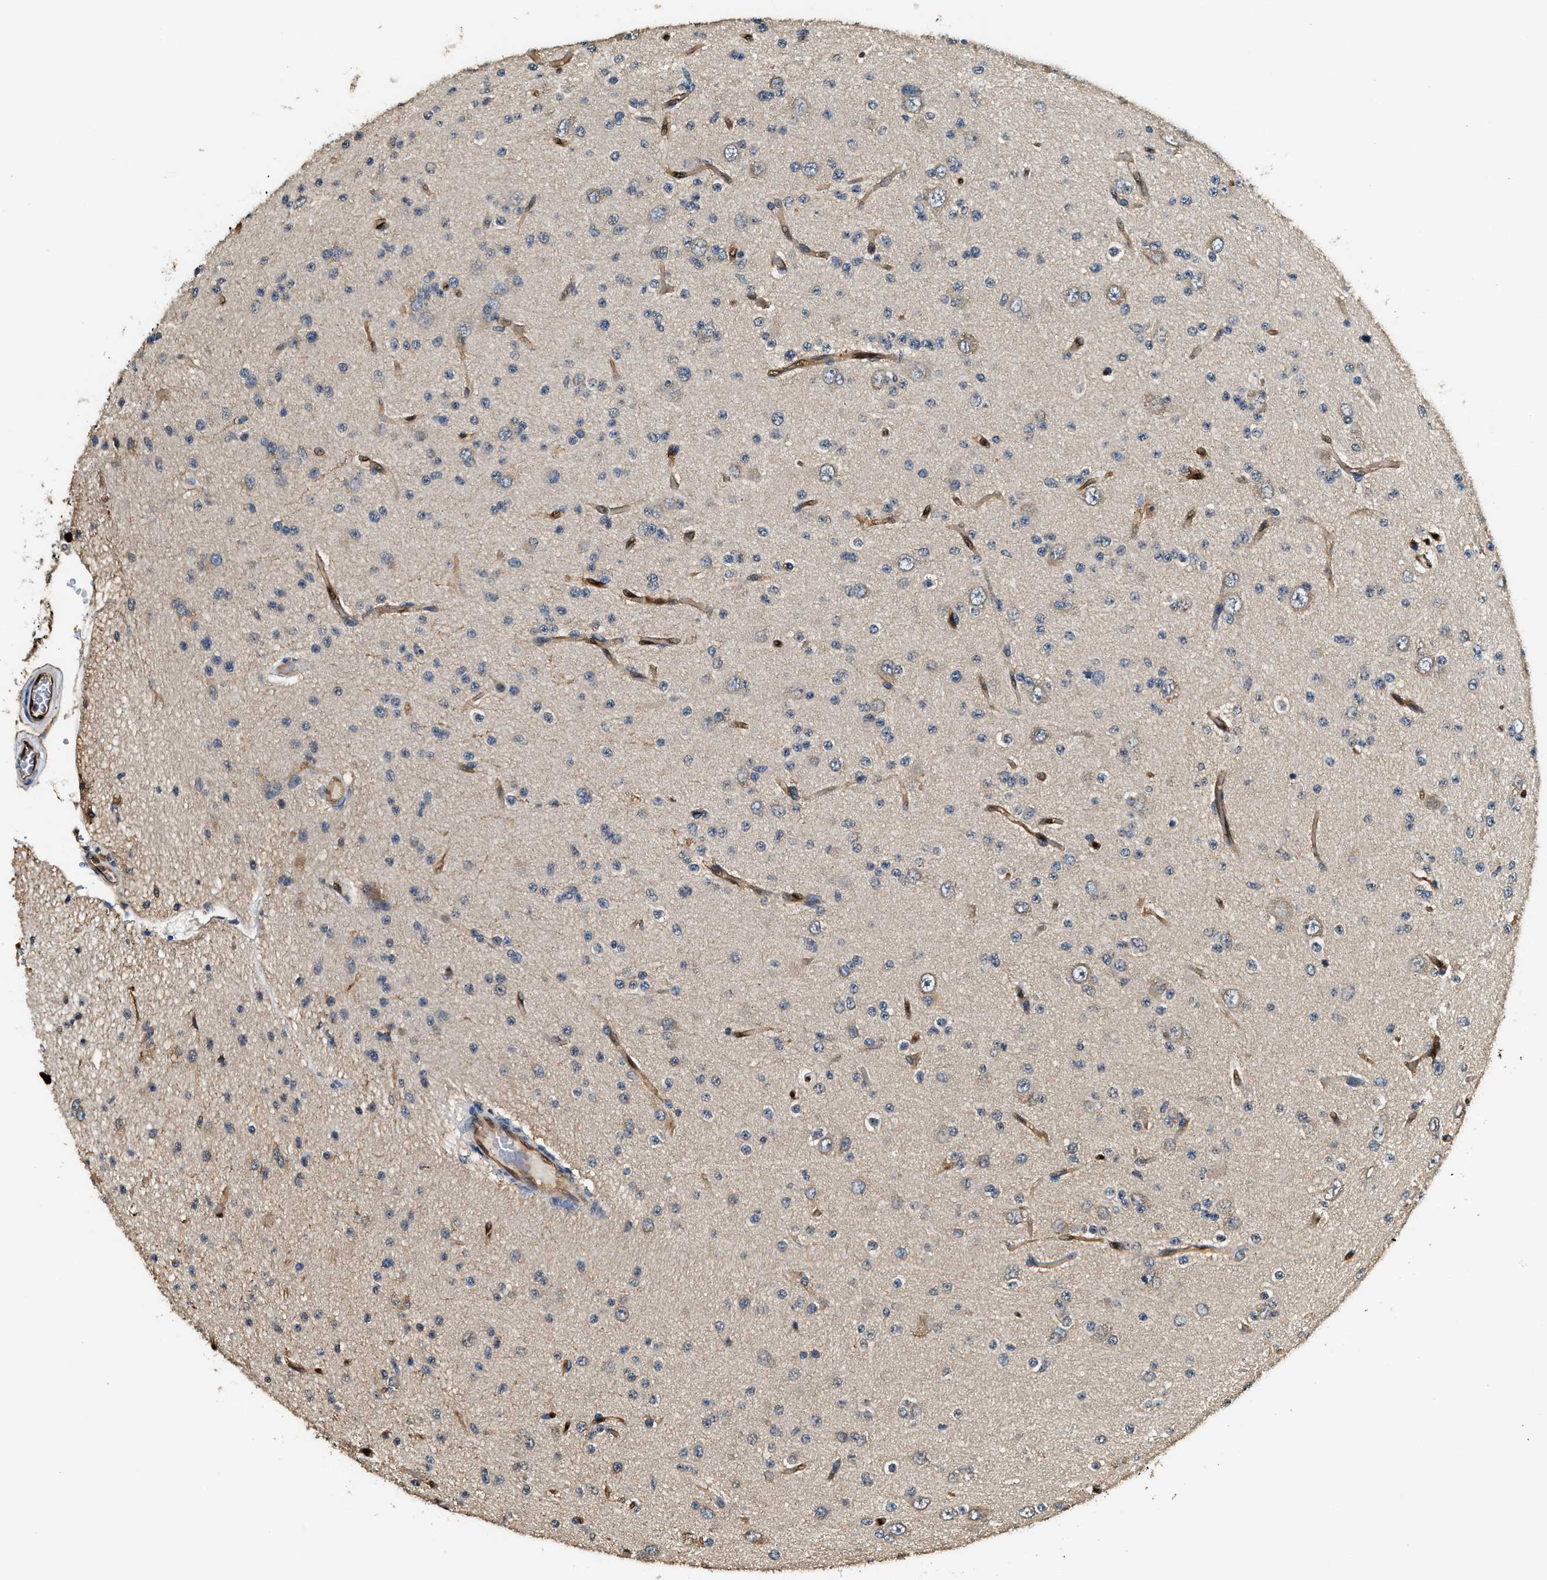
{"staining": {"intensity": "weak", "quantity": "25%-75%", "location": "cytoplasmic/membranous"}, "tissue": "glioma", "cell_type": "Tumor cells", "image_type": "cancer", "snomed": [{"axis": "morphology", "description": "Glioma, malignant, Low grade"}, {"axis": "topography", "description": "Brain"}], "caption": "A micrograph showing weak cytoplasmic/membranous positivity in approximately 25%-75% of tumor cells in malignant low-grade glioma, as visualized by brown immunohistochemical staining.", "gene": "ANXA3", "patient": {"sex": "male", "age": 38}}